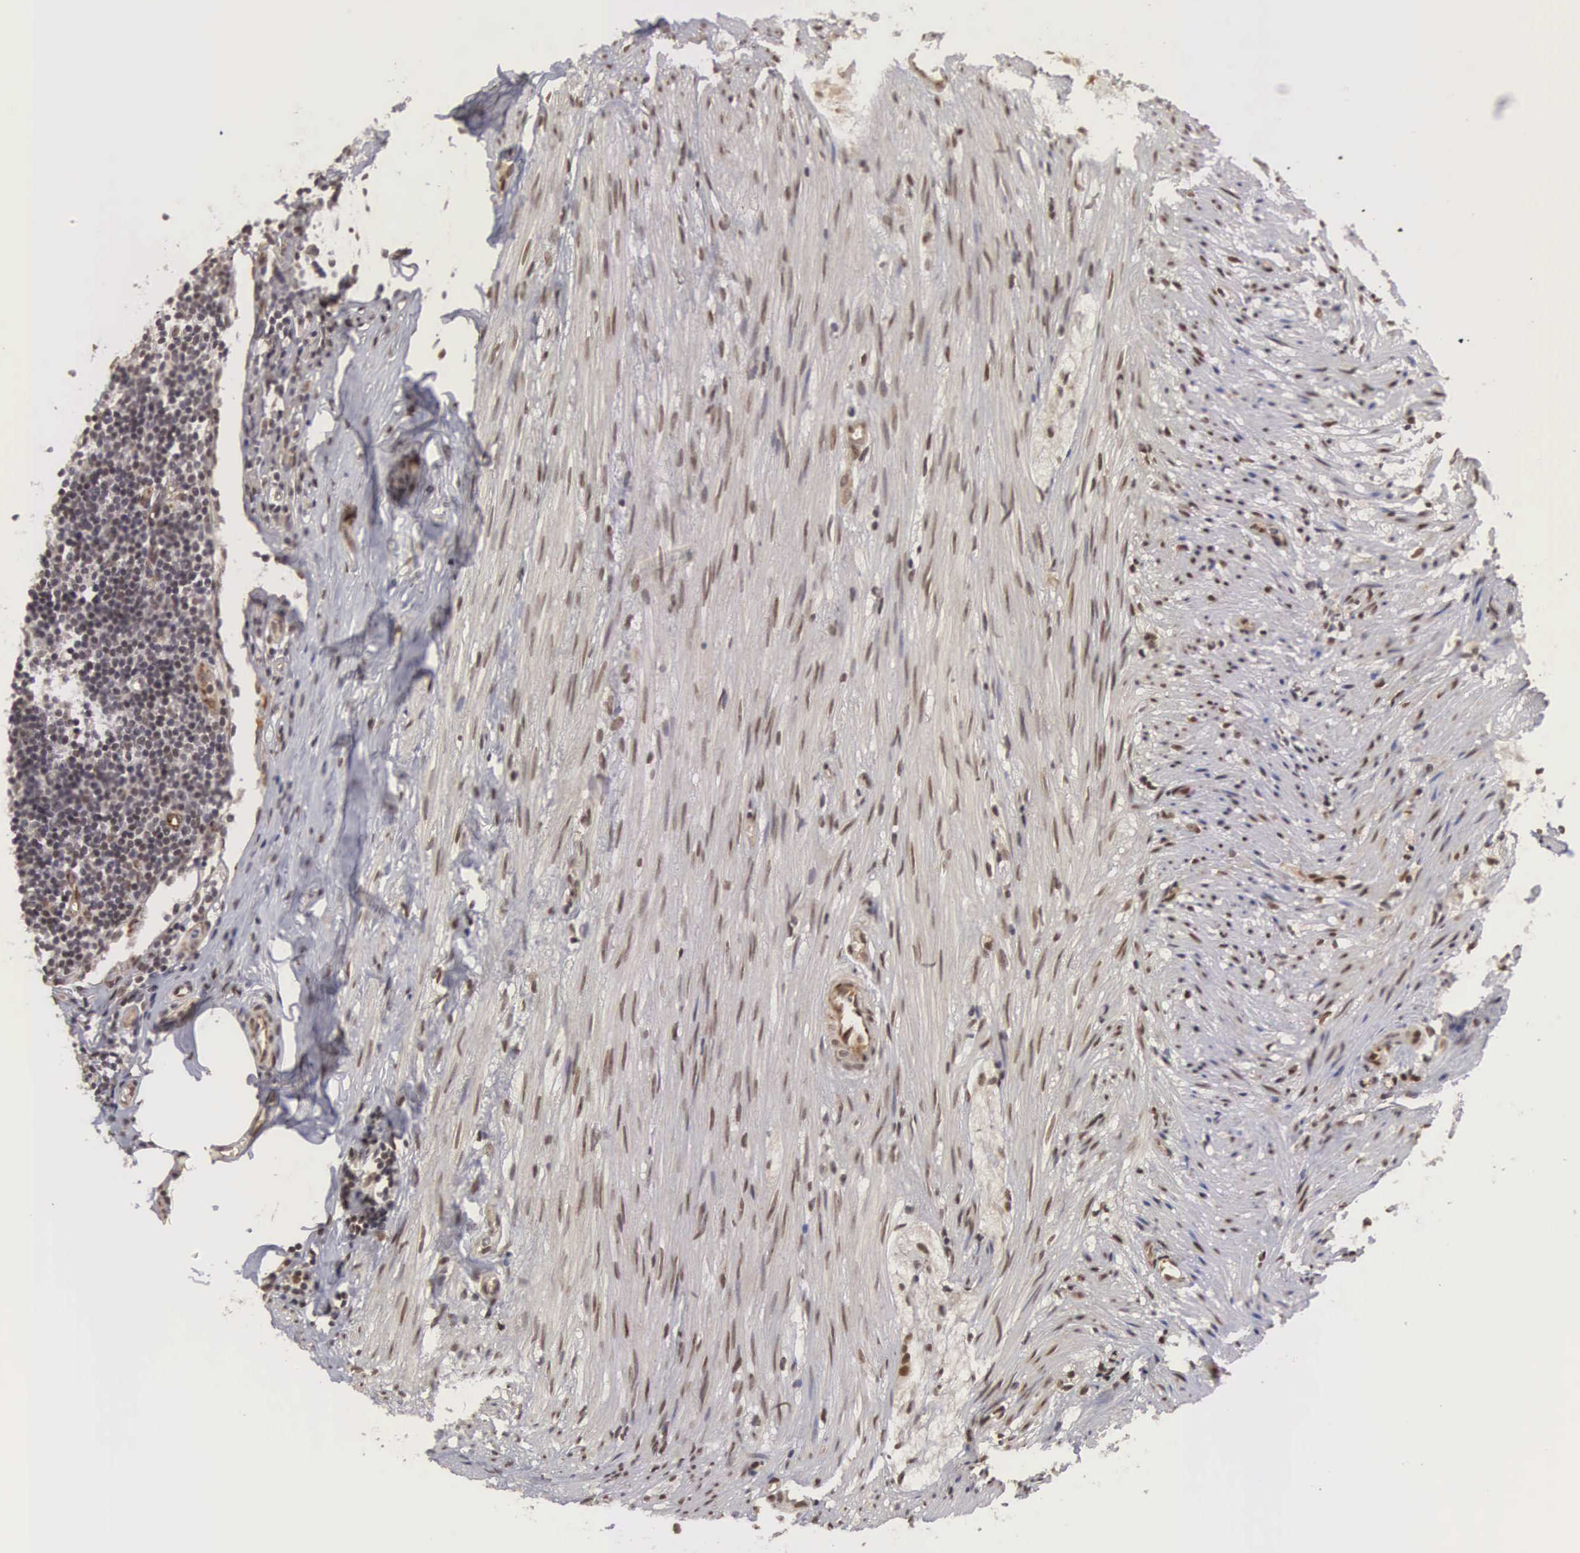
{"staining": {"intensity": "strong", "quantity": ">75%", "location": "nuclear"}, "tissue": "appendix", "cell_type": "Glandular cells", "image_type": "normal", "snomed": [{"axis": "morphology", "description": "Normal tissue, NOS"}, {"axis": "topography", "description": "Appendix"}], "caption": "Approximately >75% of glandular cells in normal appendix reveal strong nuclear protein staining as visualized by brown immunohistochemical staining.", "gene": "MORC2", "patient": {"sex": "female", "age": 34}}